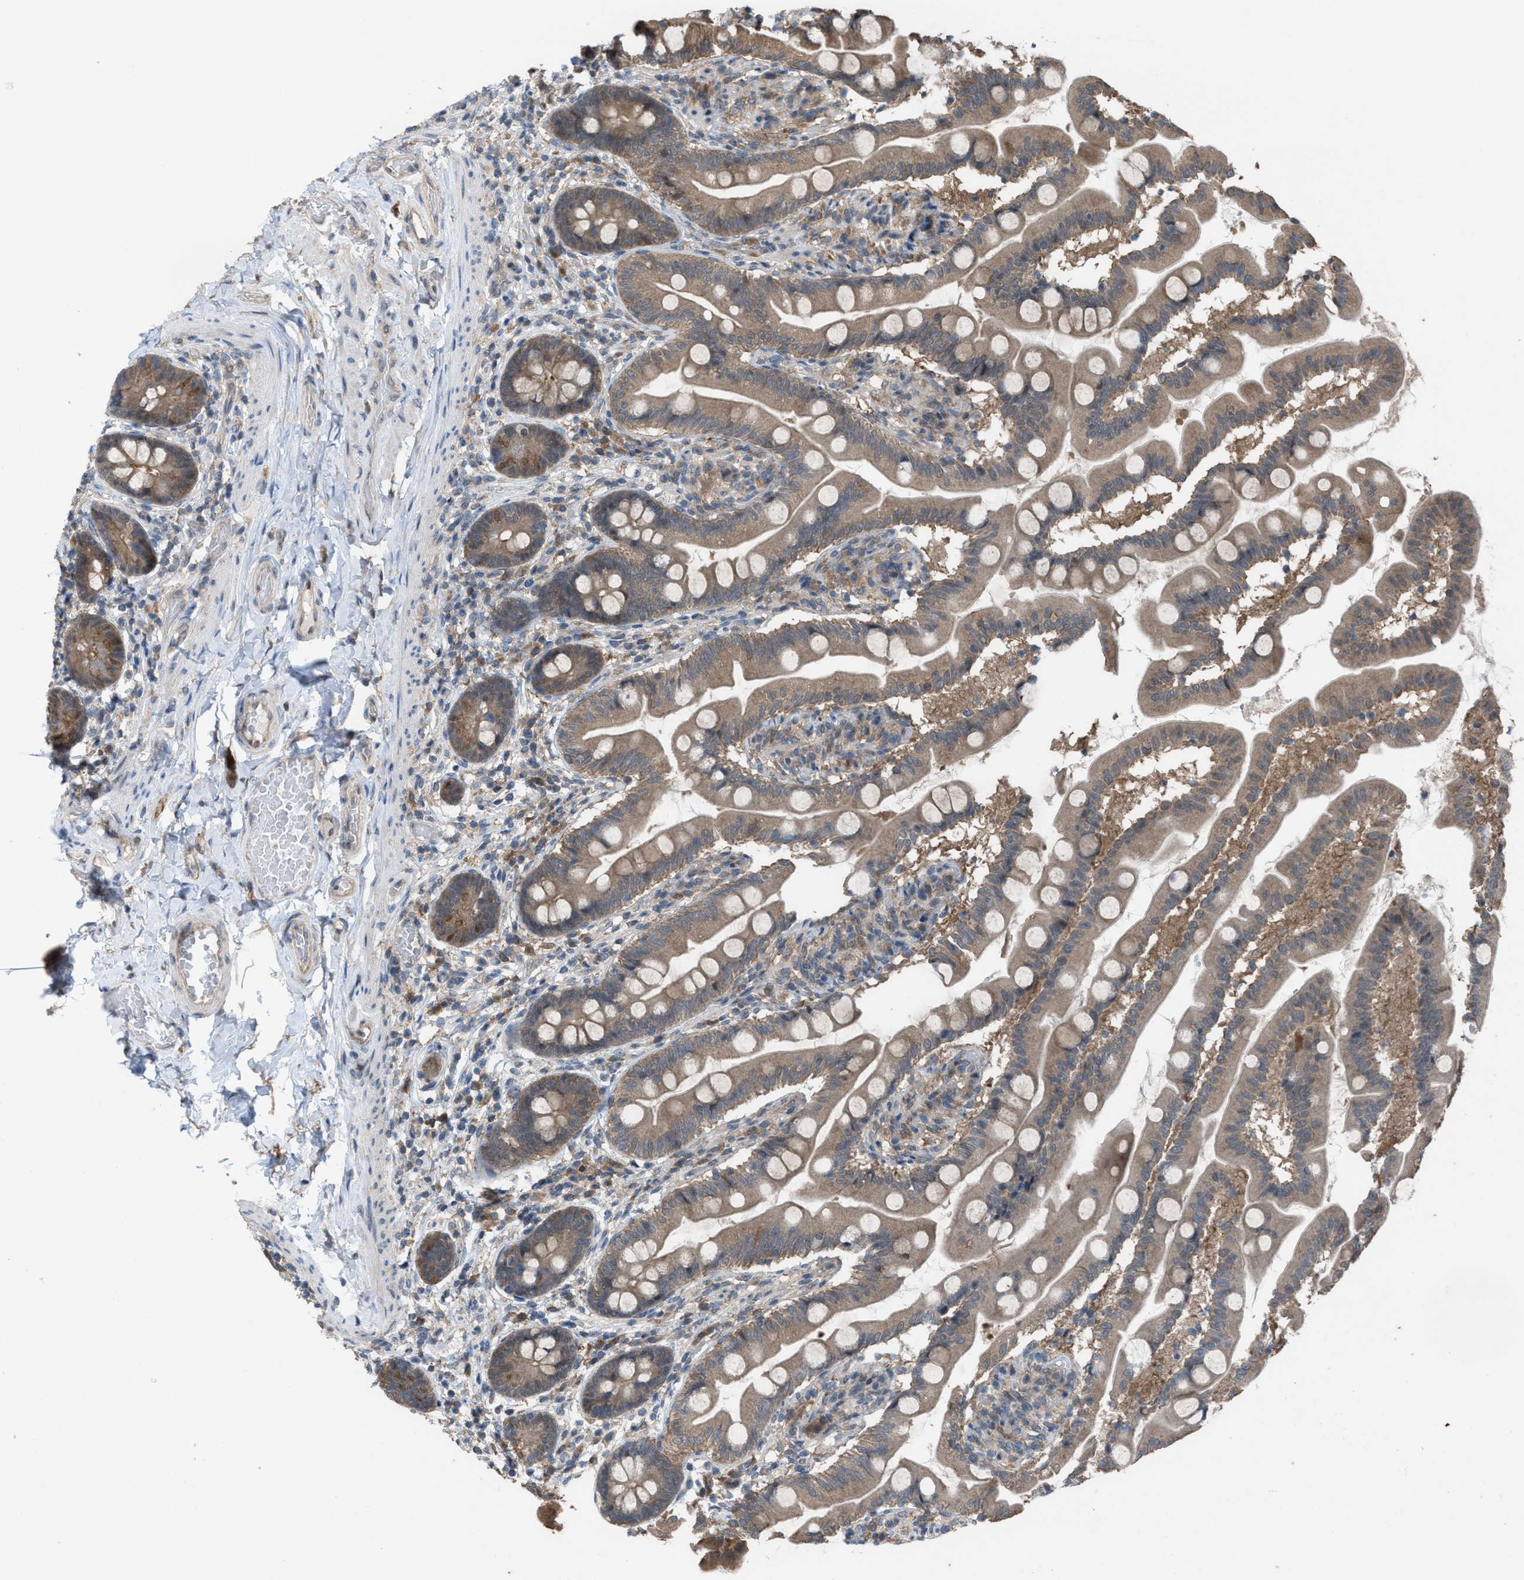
{"staining": {"intensity": "moderate", "quantity": ">75%", "location": "cytoplasmic/membranous"}, "tissue": "small intestine", "cell_type": "Glandular cells", "image_type": "normal", "snomed": [{"axis": "morphology", "description": "Normal tissue, NOS"}, {"axis": "topography", "description": "Small intestine"}], "caption": "Protein analysis of unremarkable small intestine demonstrates moderate cytoplasmic/membranous positivity in approximately >75% of glandular cells.", "gene": "PLAA", "patient": {"sex": "female", "age": 56}}